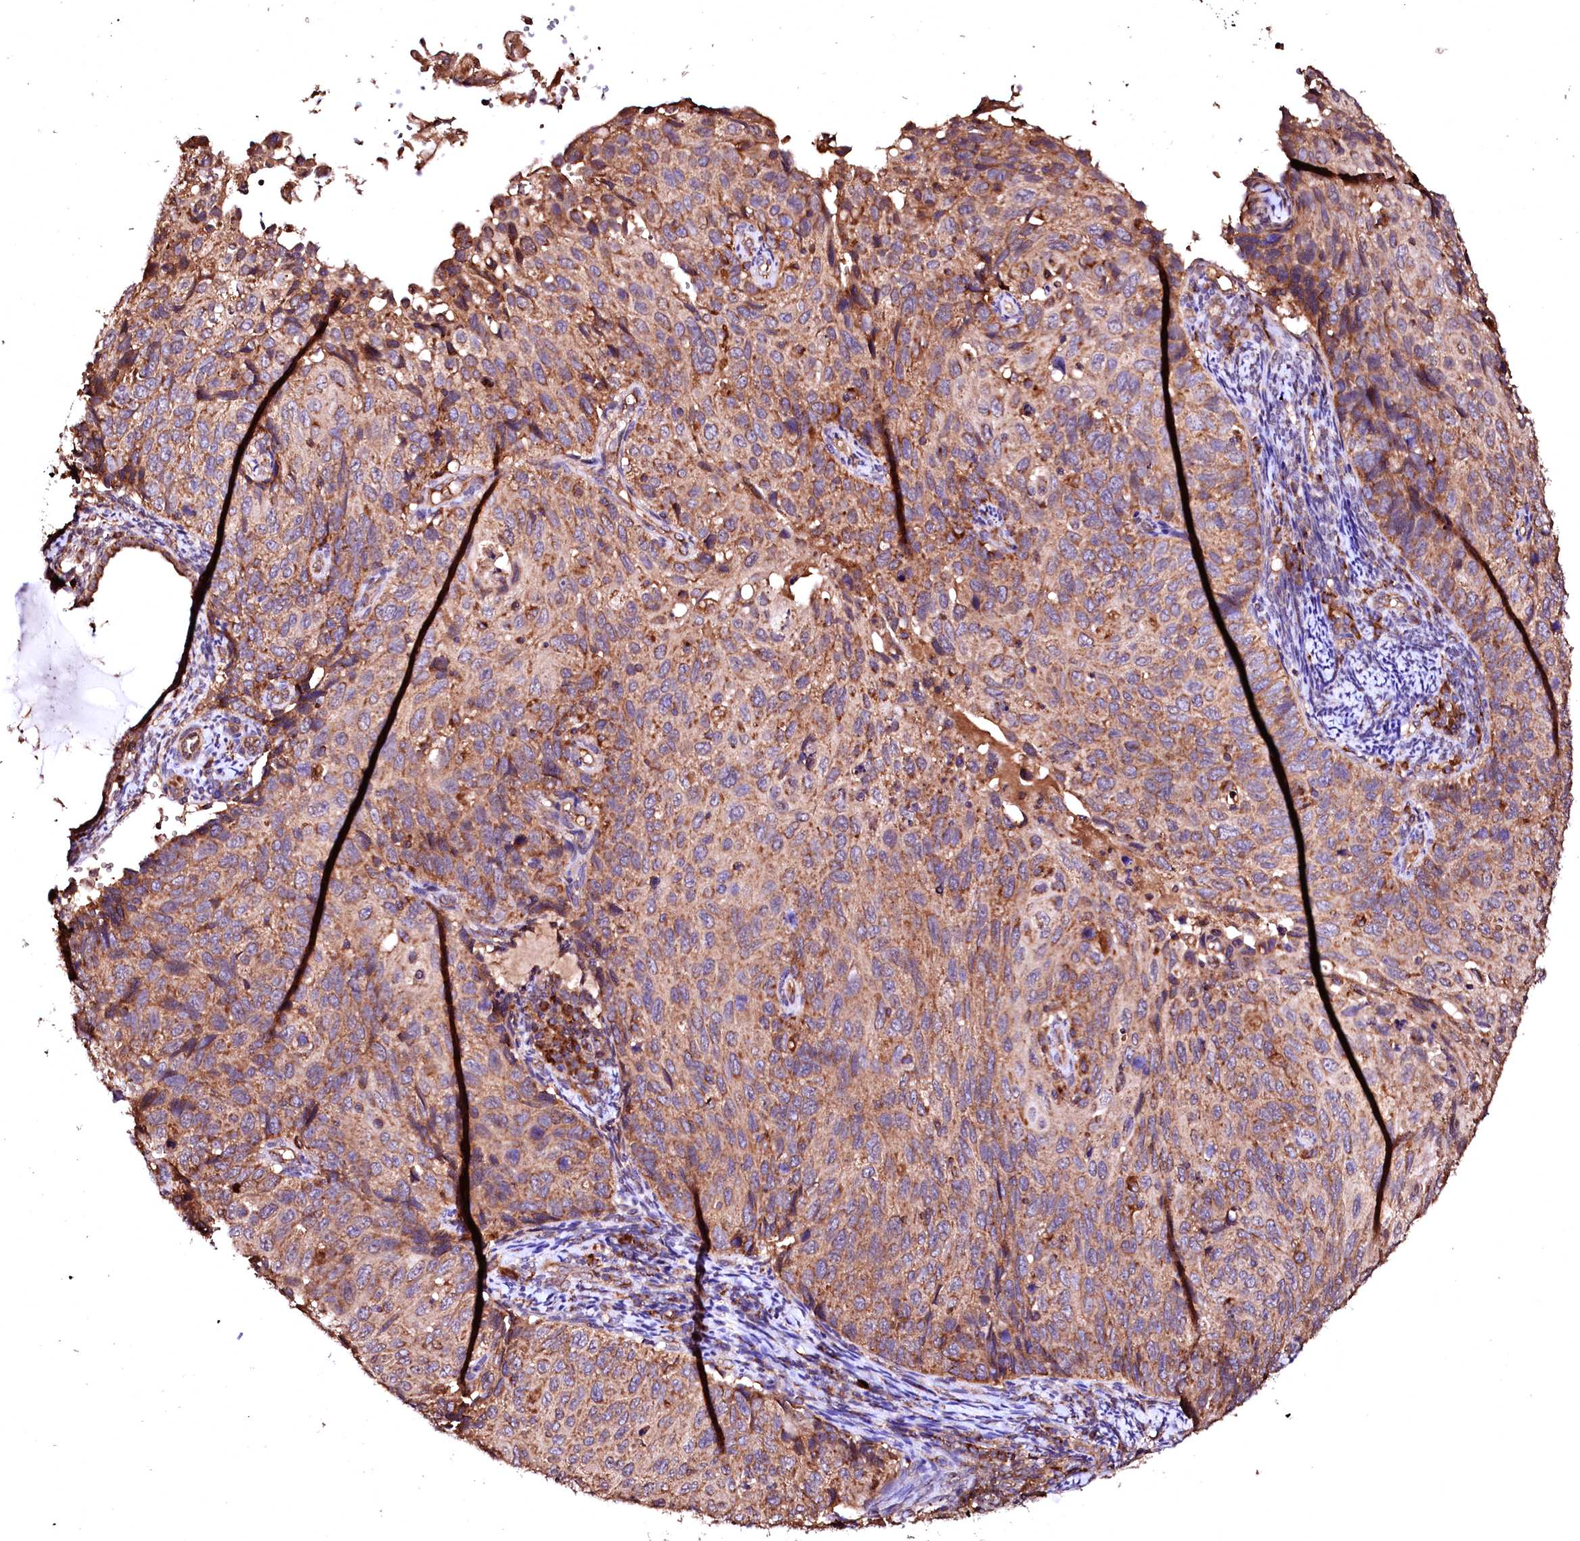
{"staining": {"intensity": "moderate", "quantity": ">75%", "location": "cytoplasmic/membranous"}, "tissue": "cervical cancer", "cell_type": "Tumor cells", "image_type": "cancer", "snomed": [{"axis": "morphology", "description": "Squamous cell carcinoma, NOS"}, {"axis": "topography", "description": "Cervix"}], "caption": "Immunohistochemical staining of human cervical squamous cell carcinoma exhibits moderate cytoplasmic/membranous protein expression in about >75% of tumor cells. The staining is performed using DAB (3,3'-diaminobenzidine) brown chromogen to label protein expression. The nuclei are counter-stained blue using hematoxylin.", "gene": "ST3GAL1", "patient": {"sex": "female", "age": 70}}